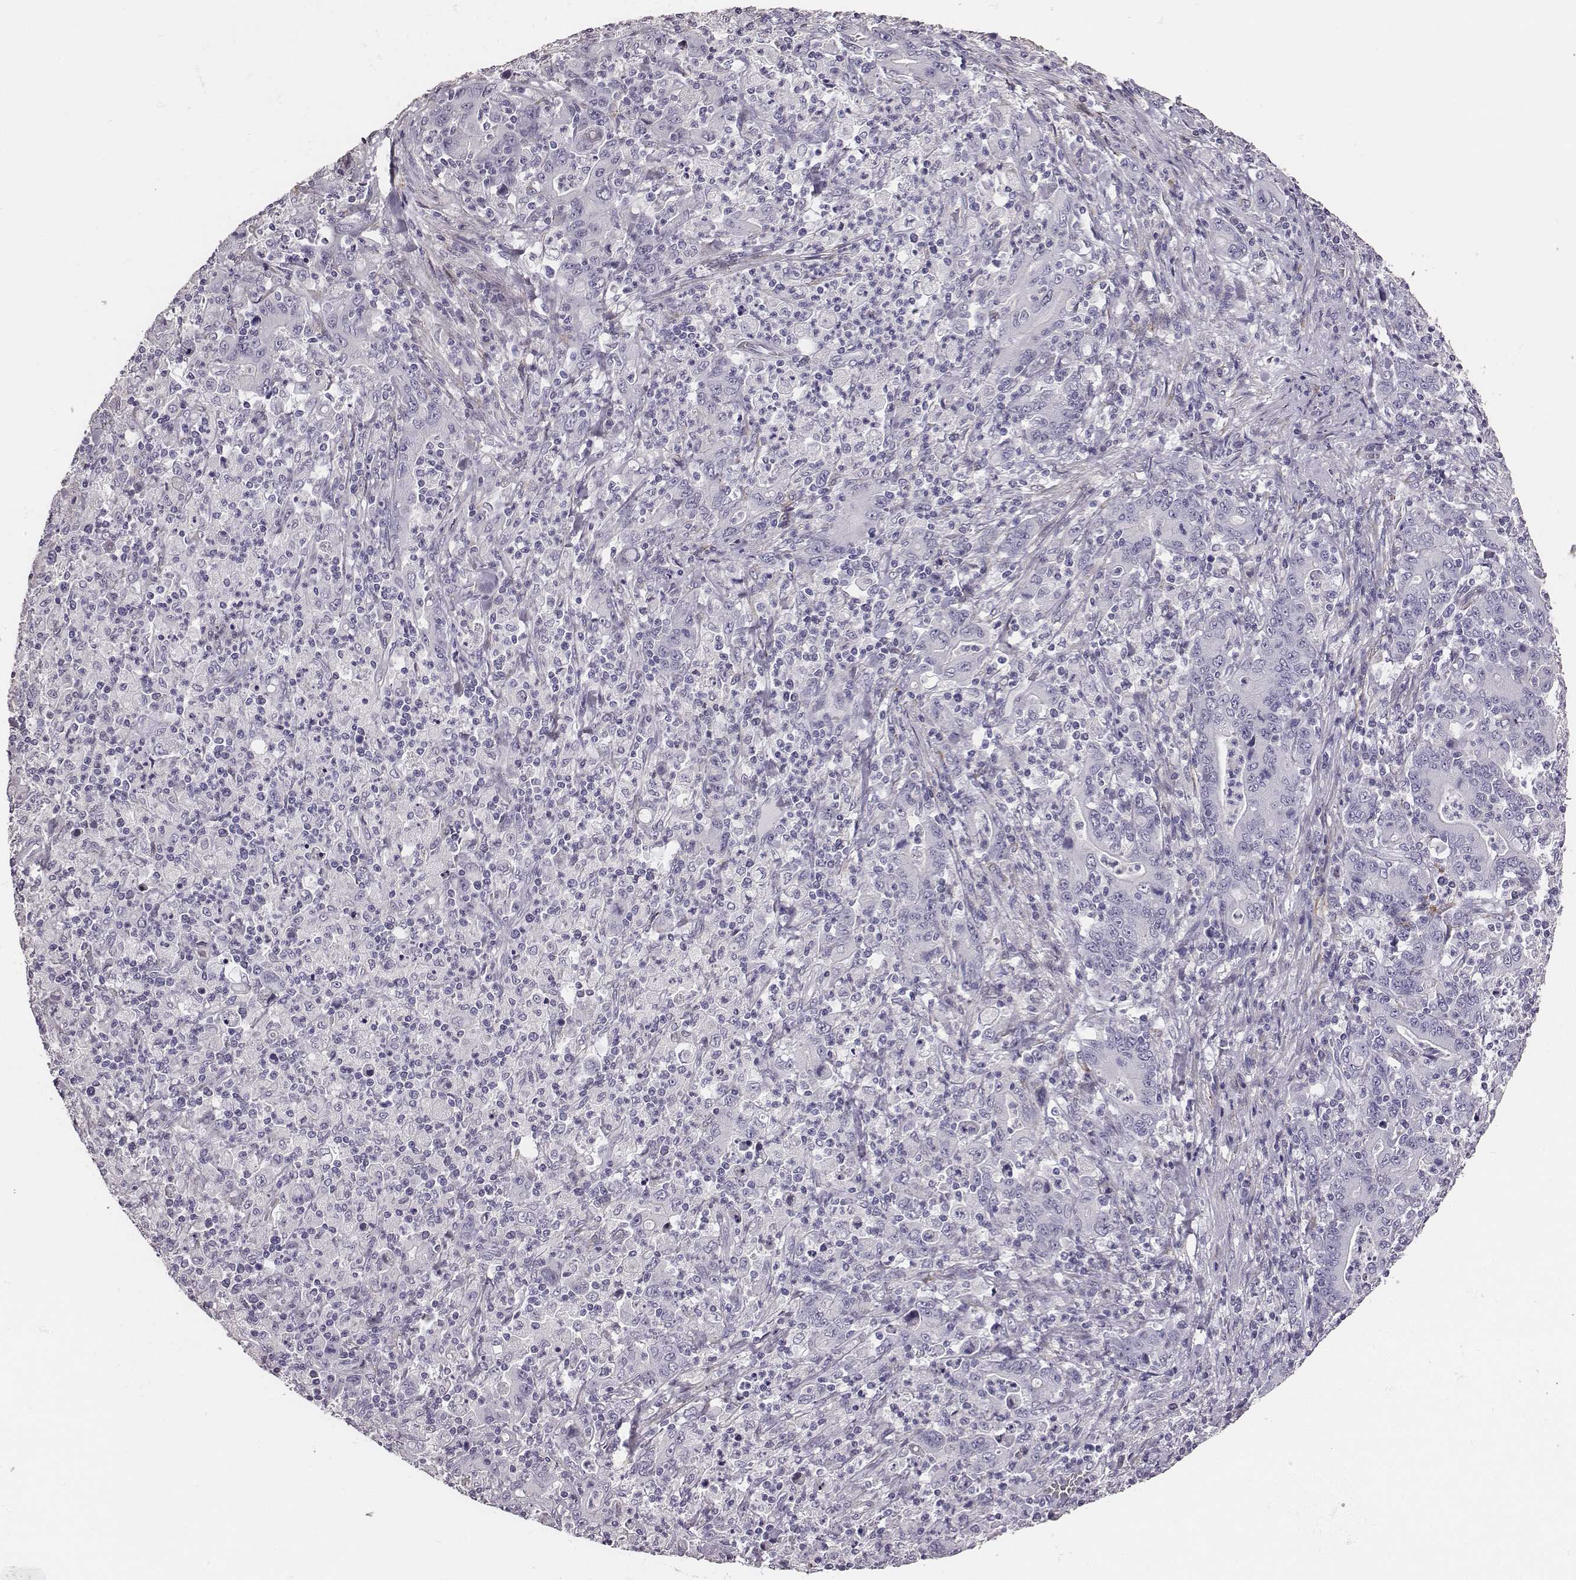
{"staining": {"intensity": "negative", "quantity": "none", "location": "none"}, "tissue": "stomach cancer", "cell_type": "Tumor cells", "image_type": "cancer", "snomed": [{"axis": "morphology", "description": "Adenocarcinoma, NOS"}, {"axis": "topography", "description": "Stomach, upper"}], "caption": "Stomach adenocarcinoma stained for a protein using immunohistochemistry (IHC) demonstrates no positivity tumor cells.", "gene": "GUCA1A", "patient": {"sex": "male", "age": 69}}